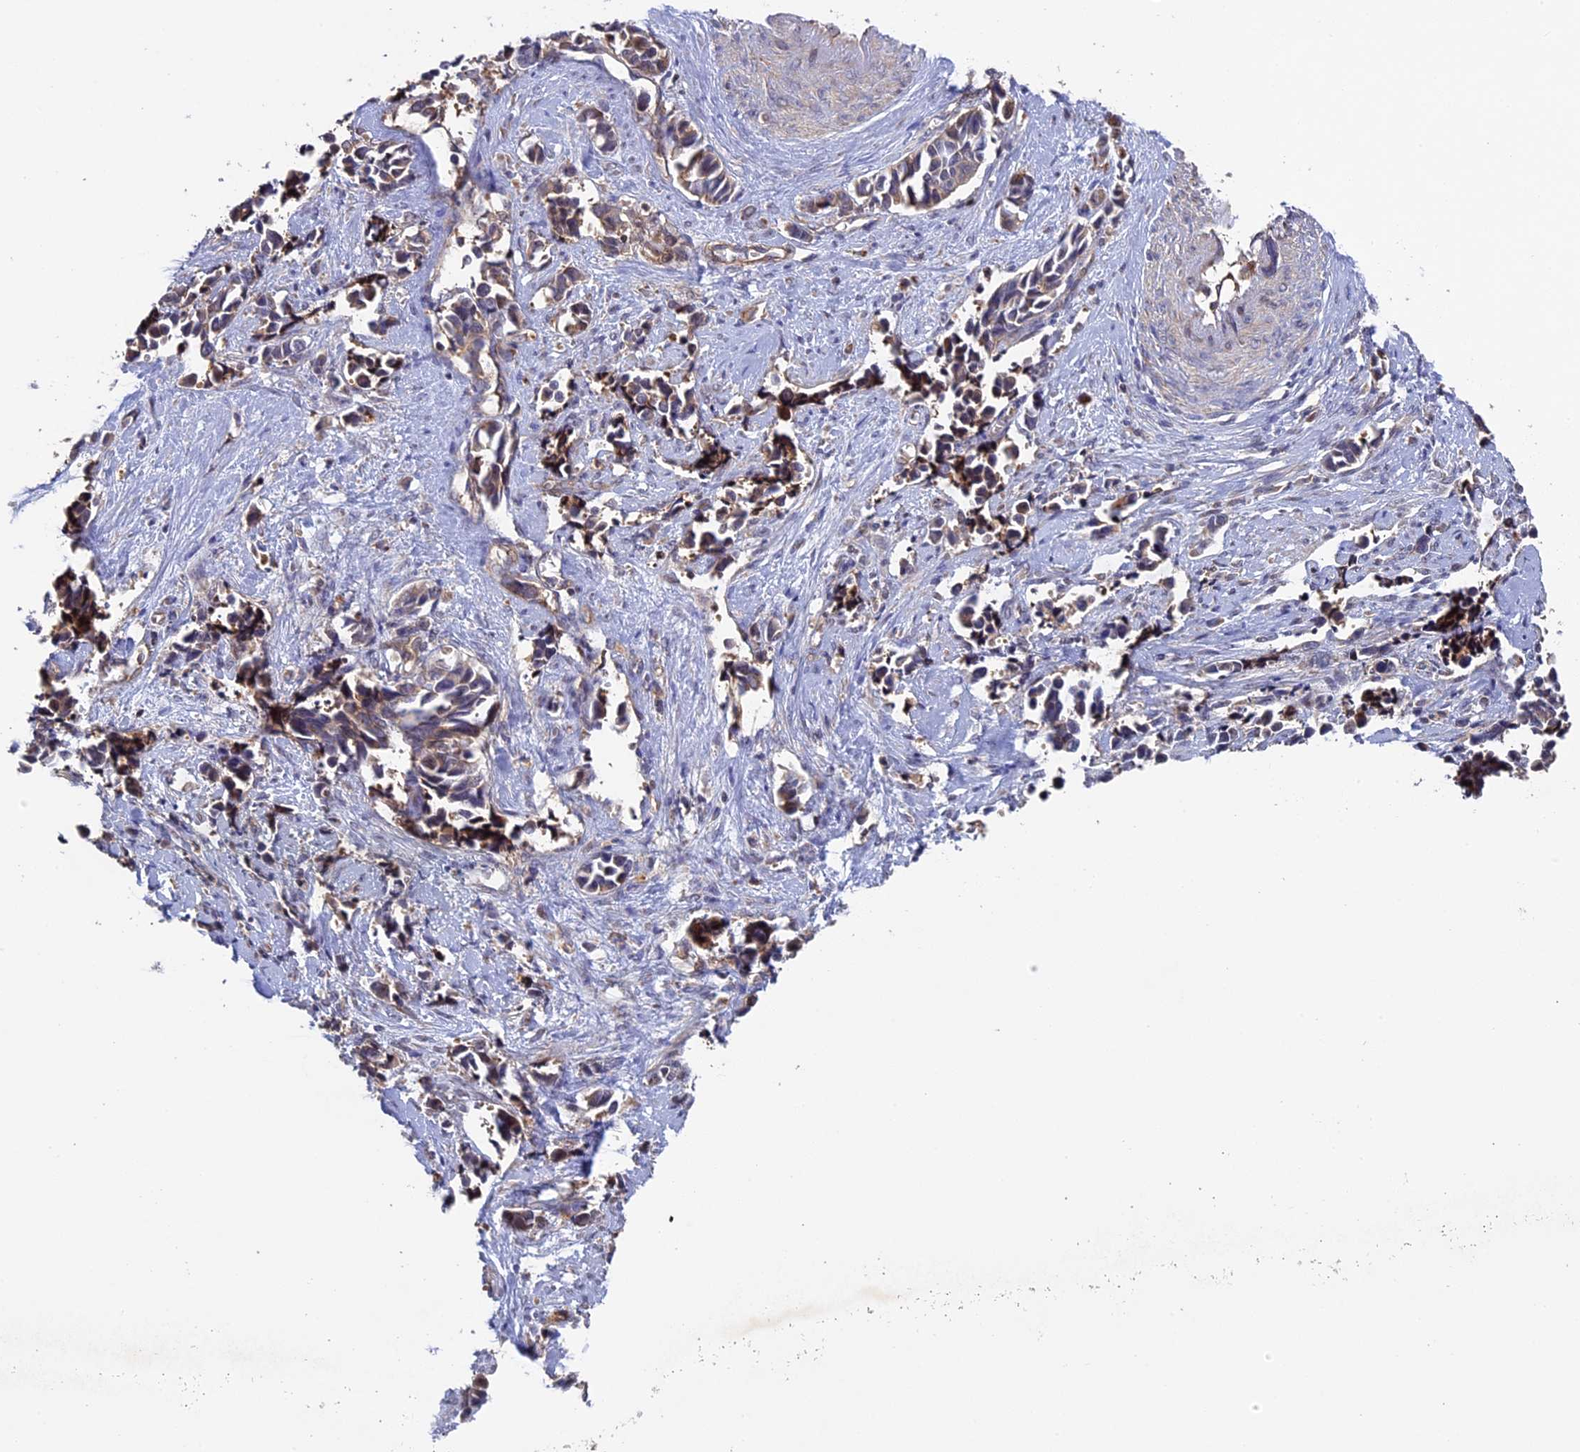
{"staining": {"intensity": "moderate", "quantity": ">75%", "location": "cytoplasmic/membranous"}, "tissue": "cervical cancer", "cell_type": "Tumor cells", "image_type": "cancer", "snomed": [{"axis": "morphology", "description": "Normal tissue, NOS"}, {"axis": "morphology", "description": "Squamous cell carcinoma, NOS"}, {"axis": "topography", "description": "Cervix"}], "caption": "There is medium levels of moderate cytoplasmic/membranous expression in tumor cells of squamous cell carcinoma (cervical), as demonstrated by immunohistochemical staining (brown color).", "gene": "FERMT1", "patient": {"sex": "female", "age": 35}}